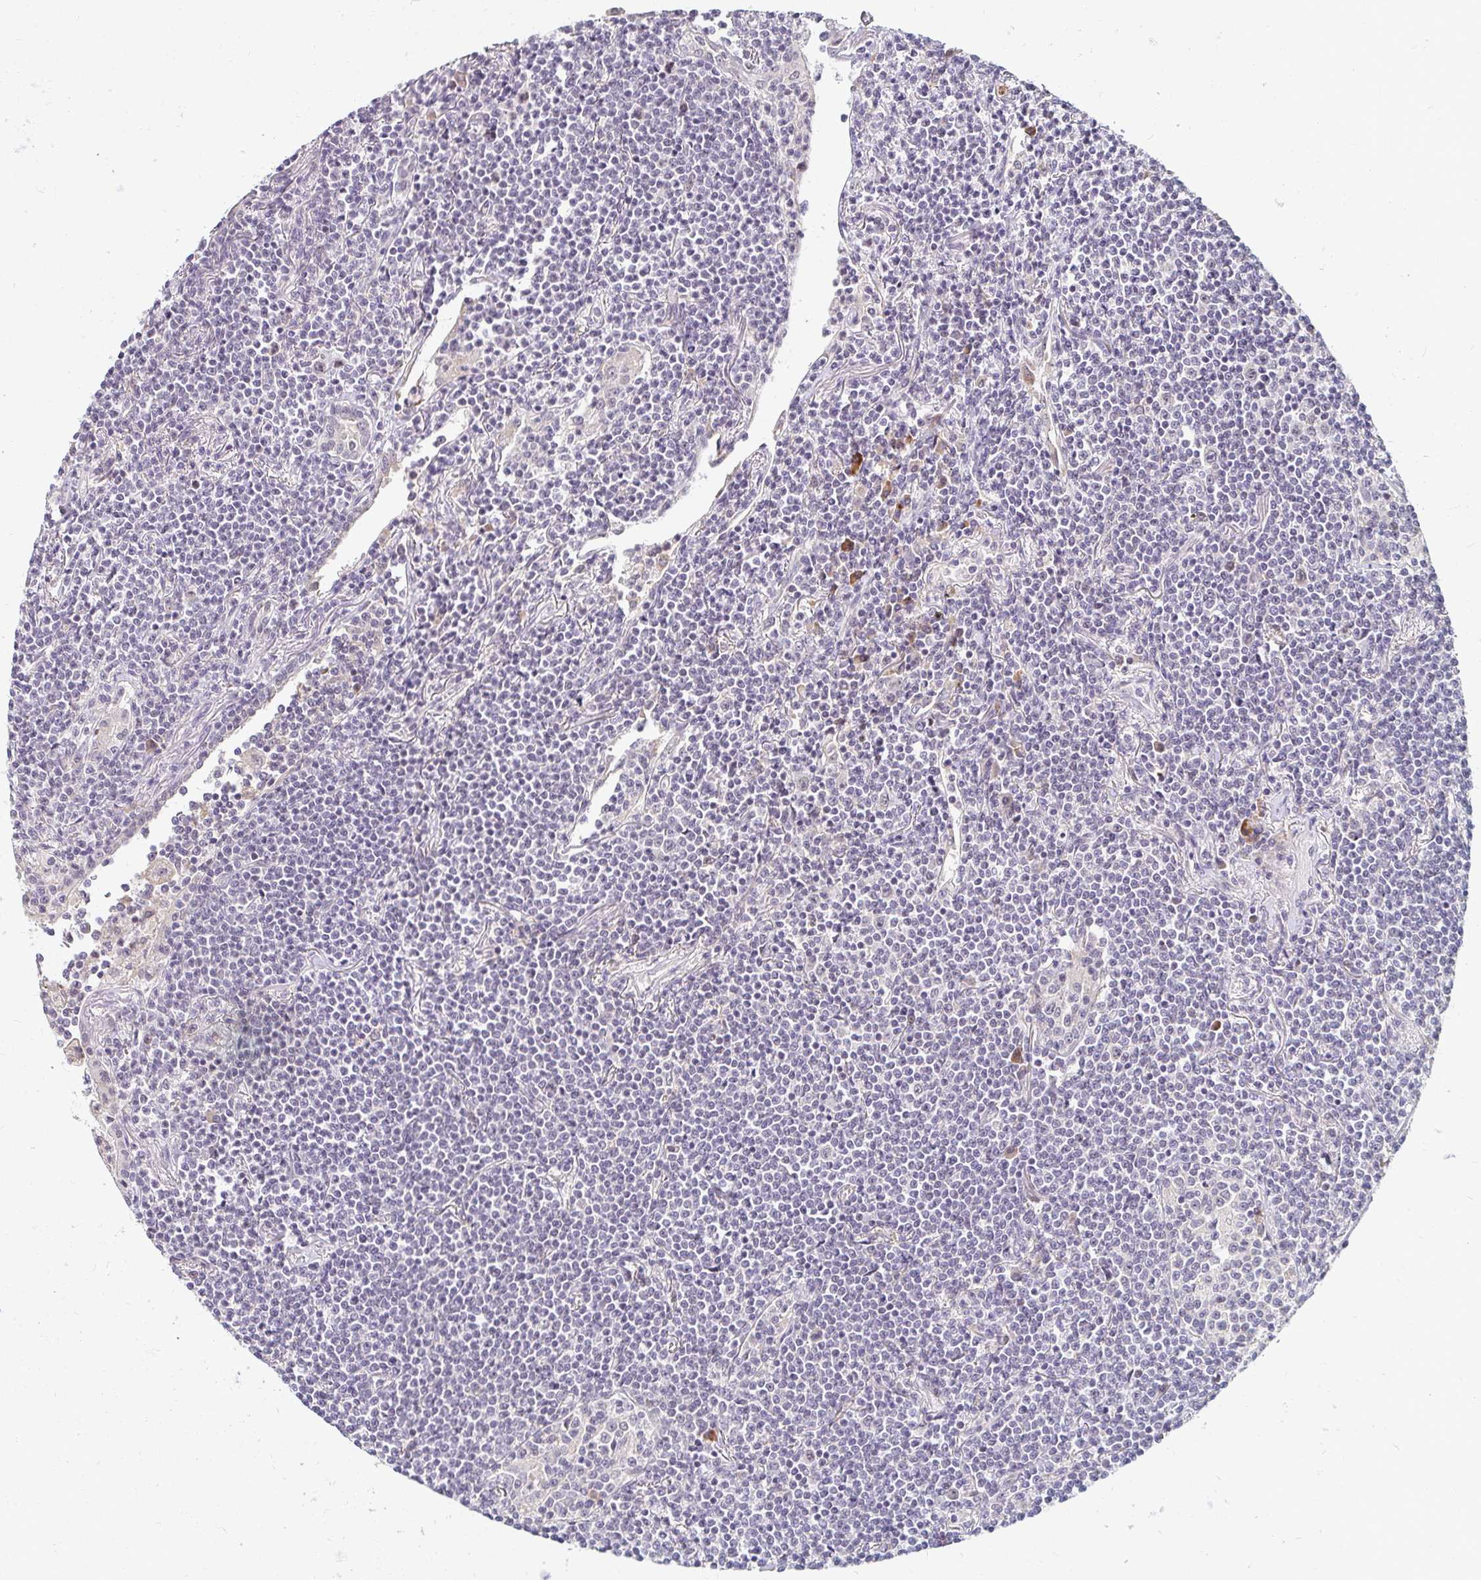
{"staining": {"intensity": "negative", "quantity": "none", "location": "none"}, "tissue": "lymphoma", "cell_type": "Tumor cells", "image_type": "cancer", "snomed": [{"axis": "morphology", "description": "Malignant lymphoma, non-Hodgkin's type, Low grade"}, {"axis": "topography", "description": "Lung"}], "caption": "A high-resolution image shows immunohistochemistry staining of low-grade malignant lymphoma, non-Hodgkin's type, which exhibits no significant positivity in tumor cells.", "gene": "DDN", "patient": {"sex": "female", "age": 71}}